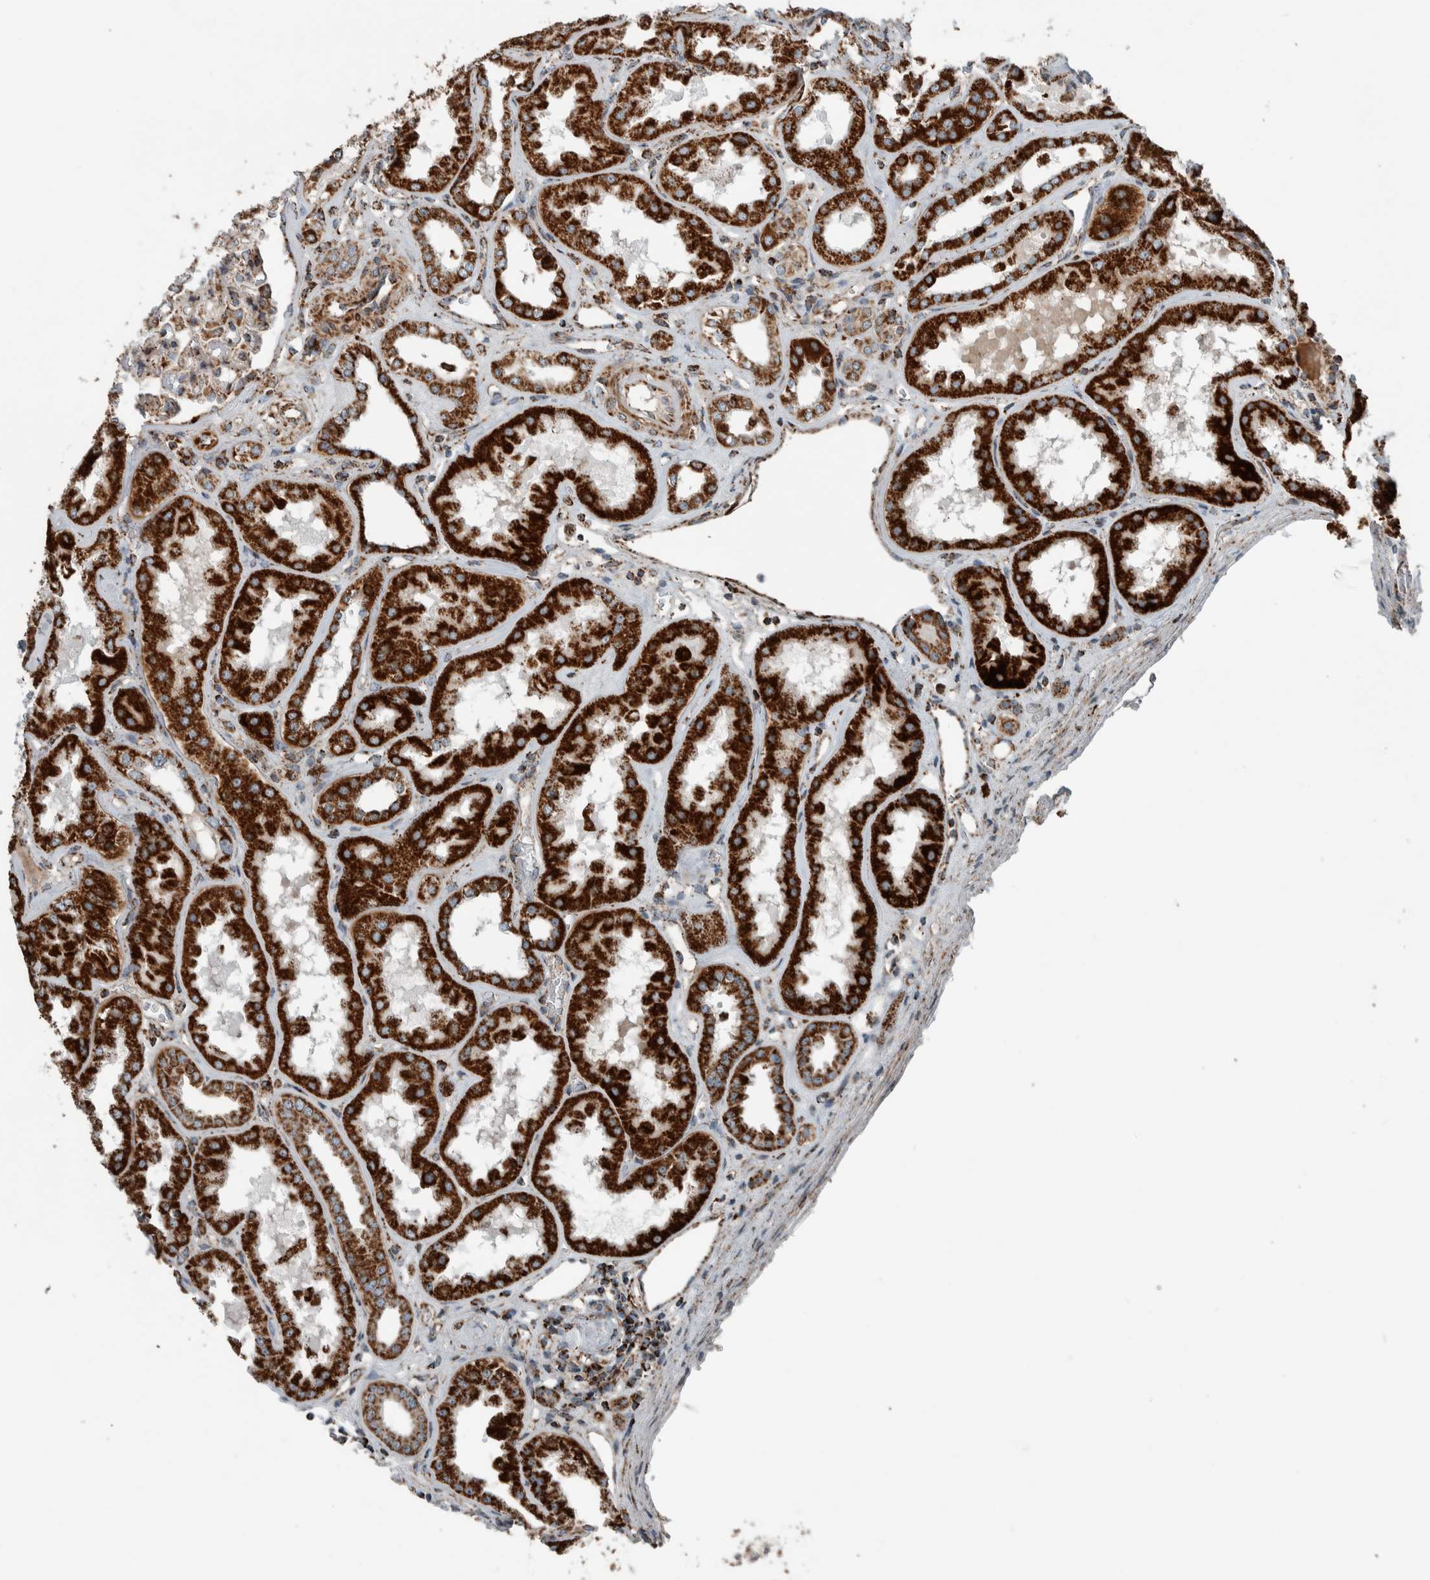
{"staining": {"intensity": "moderate", "quantity": ">75%", "location": "cytoplasmic/membranous"}, "tissue": "kidney", "cell_type": "Cells in glomeruli", "image_type": "normal", "snomed": [{"axis": "morphology", "description": "Normal tissue, NOS"}, {"axis": "topography", "description": "Kidney"}], "caption": "The photomicrograph shows a brown stain indicating the presence of a protein in the cytoplasmic/membranous of cells in glomeruli in kidney. (brown staining indicates protein expression, while blue staining denotes nuclei).", "gene": "CNTROB", "patient": {"sex": "female", "age": 56}}